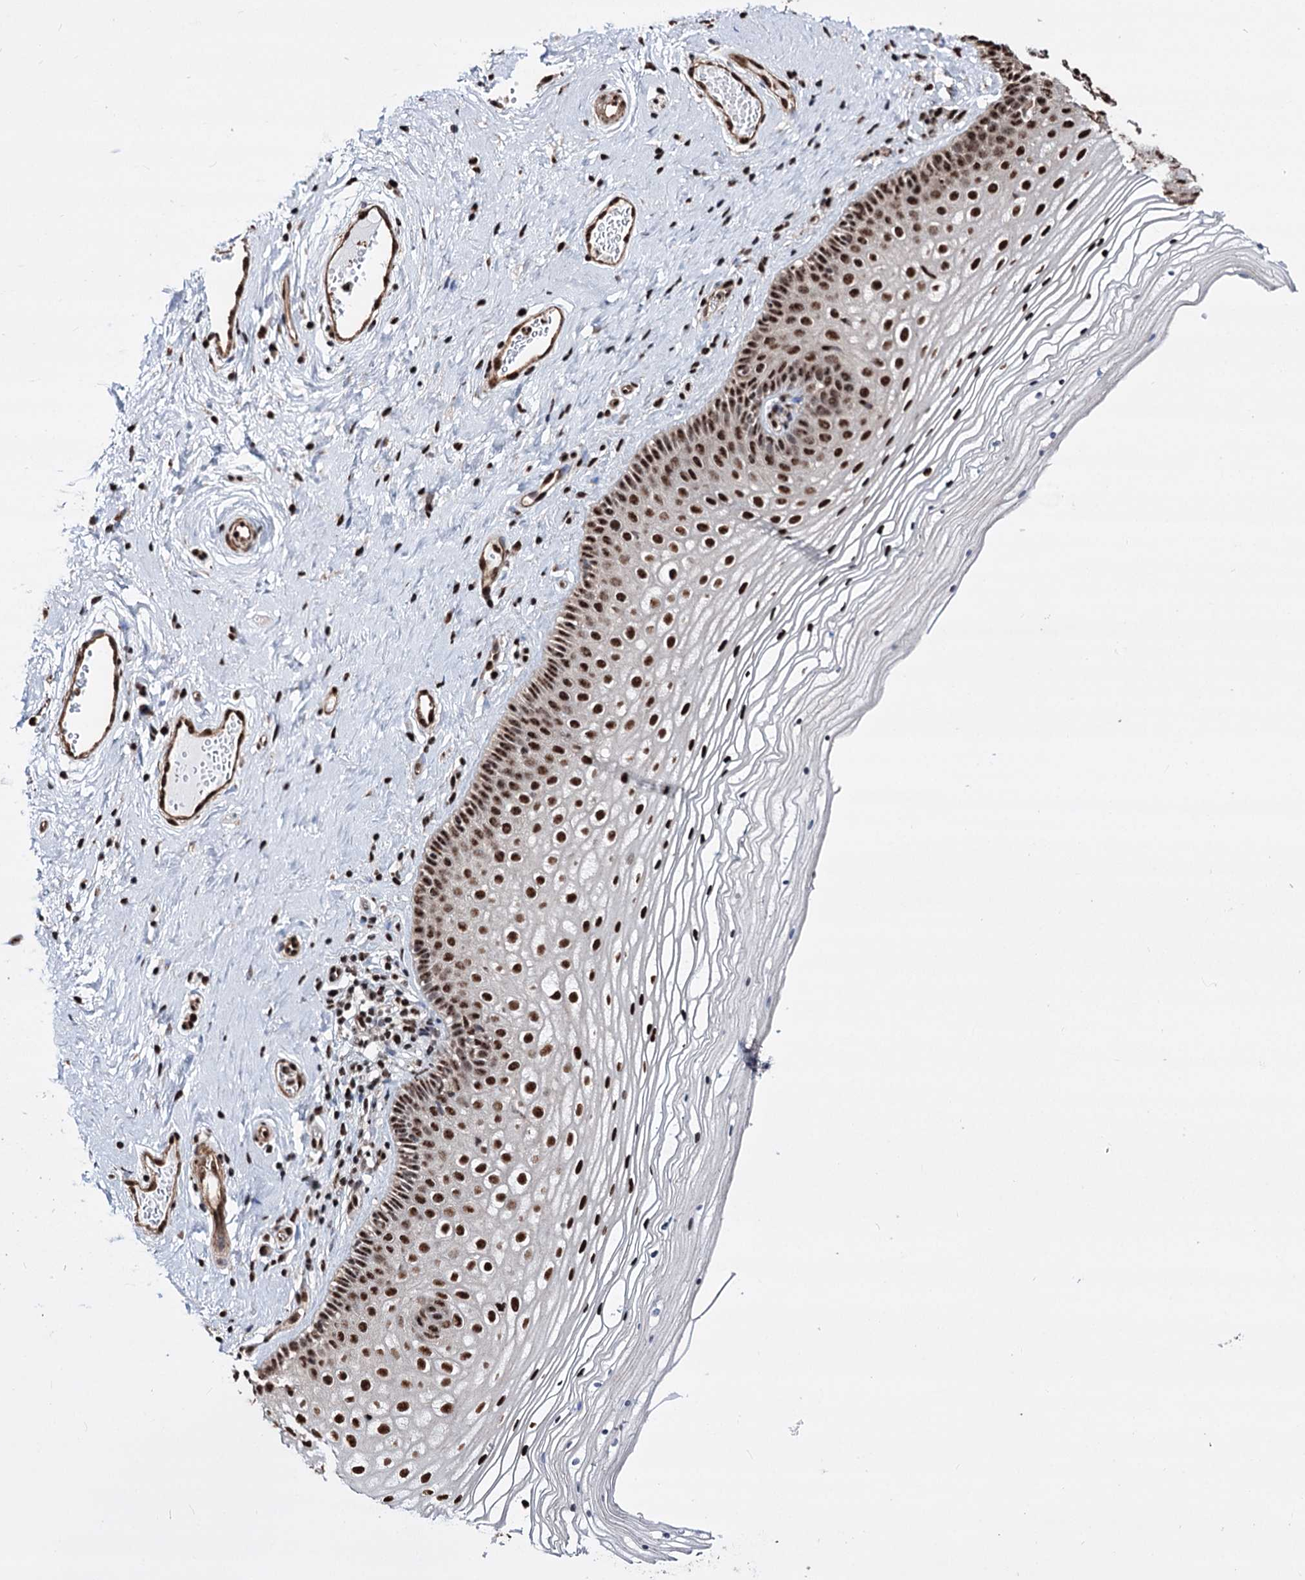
{"staining": {"intensity": "moderate", "quantity": ">75%", "location": "nuclear"}, "tissue": "vagina", "cell_type": "Squamous epithelial cells", "image_type": "normal", "snomed": [{"axis": "morphology", "description": "Normal tissue, NOS"}, {"axis": "topography", "description": "Vagina"}], "caption": "Immunohistochemistry photomicrograph of unremarkable vagina stained for a protein (brown), which reveals medium levels of moderate nuclear staining in approximately >75% of squamous epithelial cells.", "gene": "CHMP7", "patient": {"sex": "female", "age": 46}}